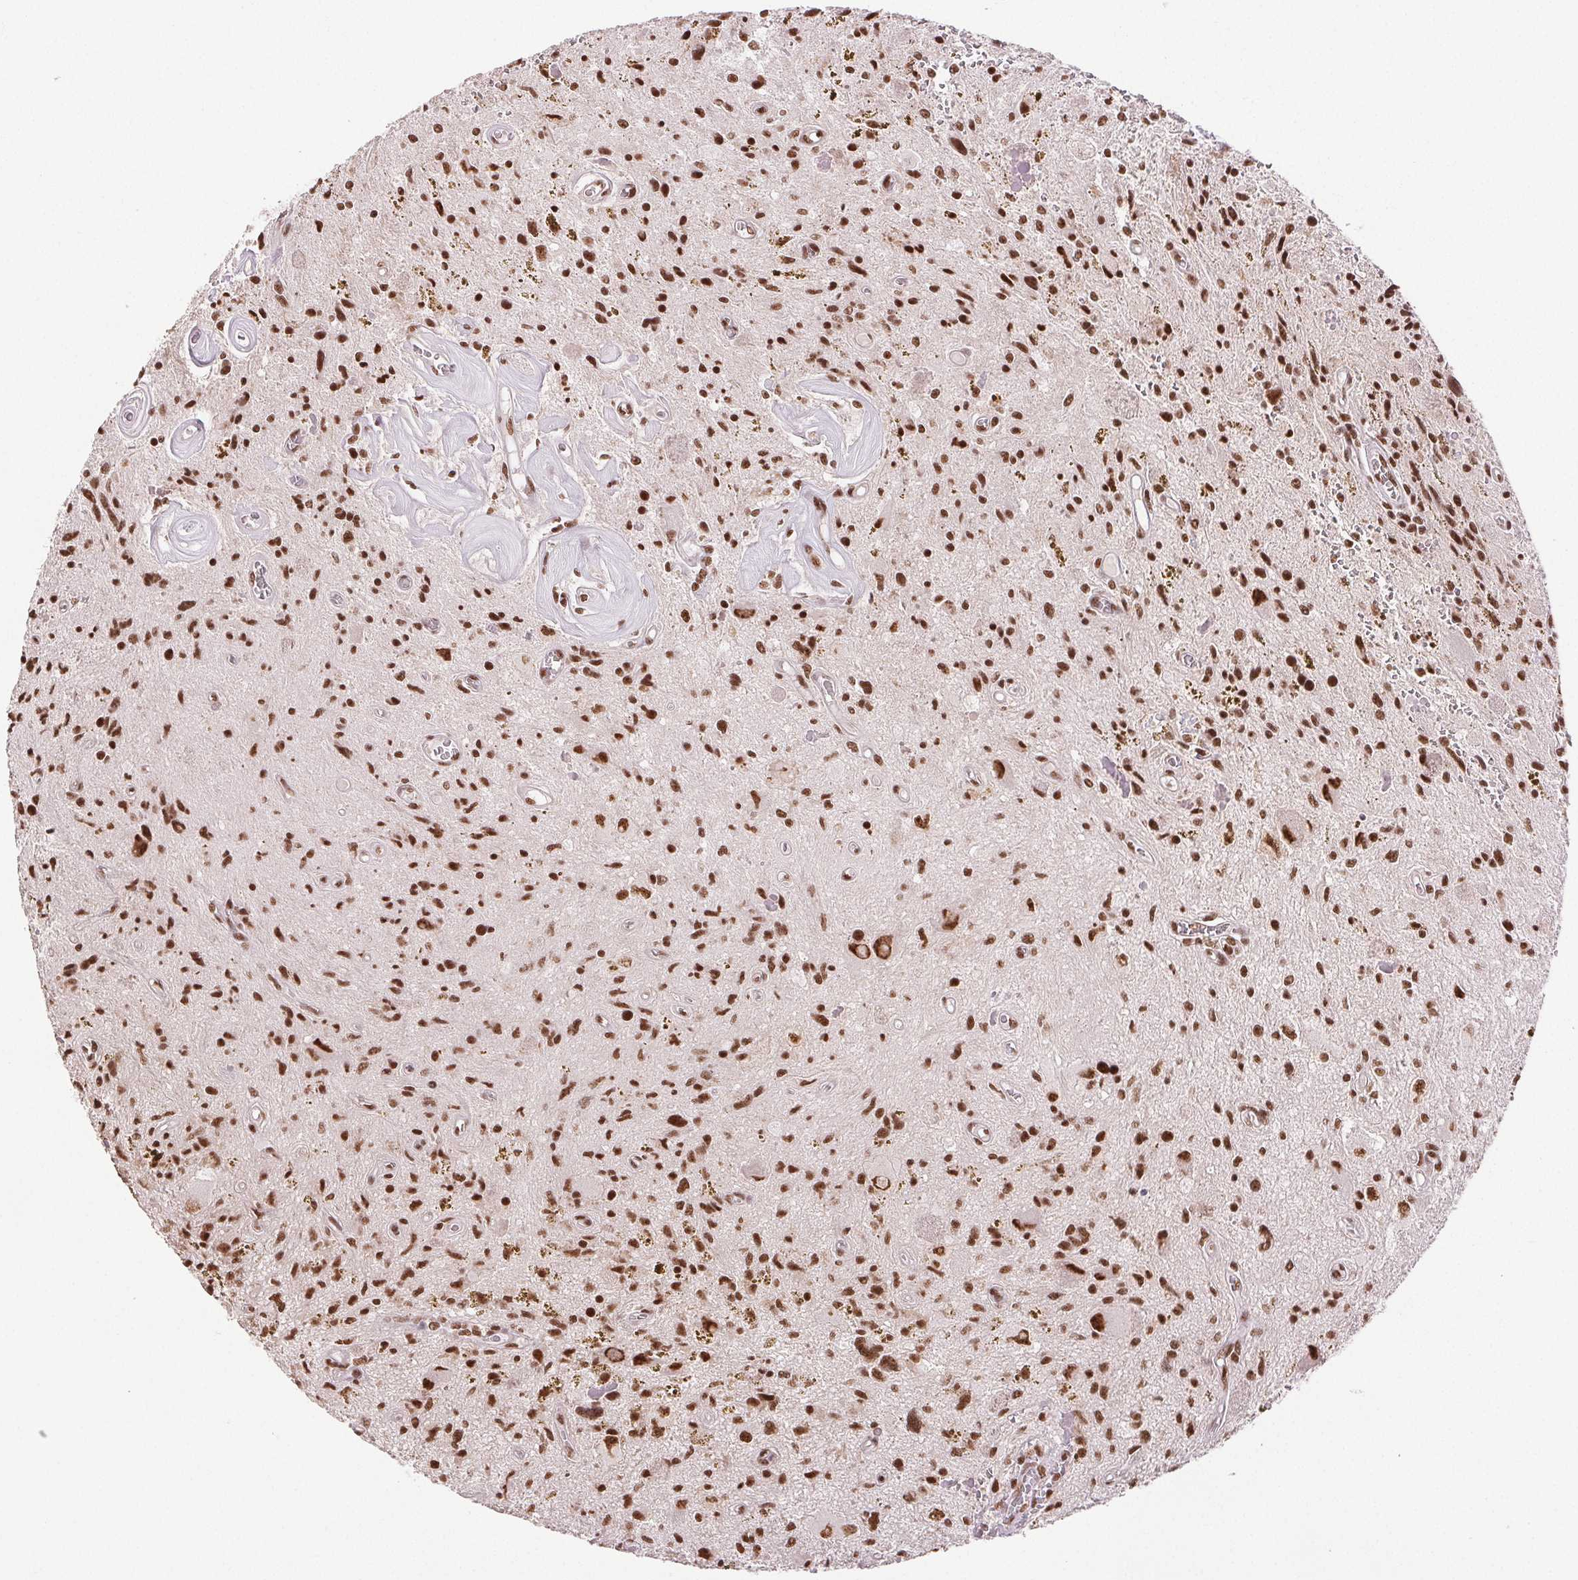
{"staining": {"intensity": "strong", "quantity": ">75%", "location": "nuclear"}, "tissue": "glioma", "cell_type": "Tumor cells", "image_type": "cancer", "snomed": [{"axis": "morphology", "description": "Glioma, malignant, Low grade"}, {"axis": "topography", "description": "Cerebellum"}], "caption": "The micrograph demonstrates immunohistochemical staining of glioma. There is strong nuclear positivity is present in approximately >75% of tumor cells.", "gene": "IK", "patient": {"sex": "female", "age": 14}}